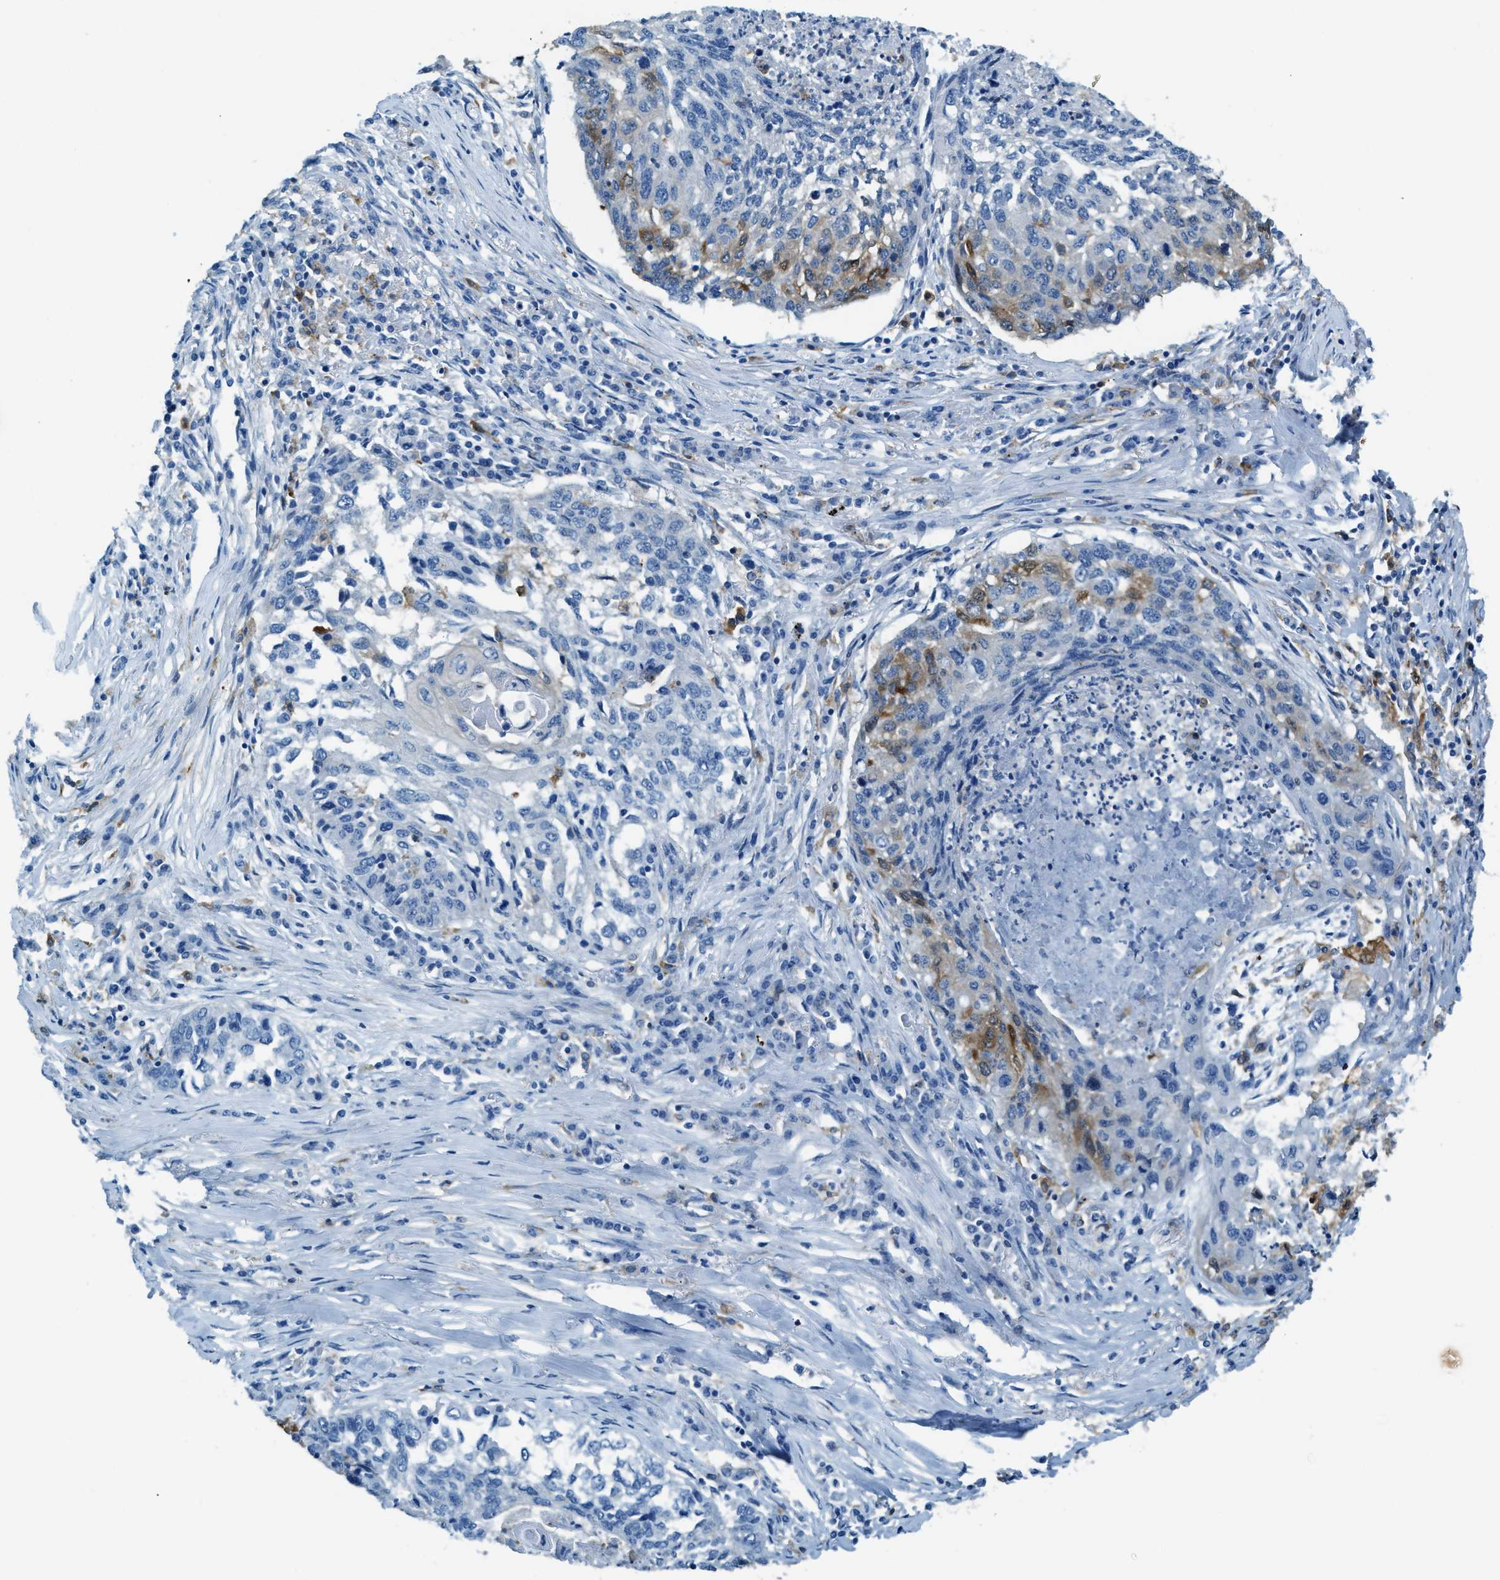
{"staining": {"intensity": "moderate", "quantity": "<25%", "location": "cytoplasmic/membranous"}, "tissue": "lung cancer", "cell_type": "Tumor cells", "image_type": "cancer", "snomed": [{"axis": "morphology", "description": "Squamous cell carcinoma, NOS"}, {"axis": "topography", "description": "Lung"}], "caption": "Squamous cell carcinoma (lung) stained for a protein (brown) demonstrates moderate cytoplasmic/membranous positive positivity in approximately <25% of tumor cells.", "gene": "MATCAP2", "patient": {"sex": "female", "age": 63}}